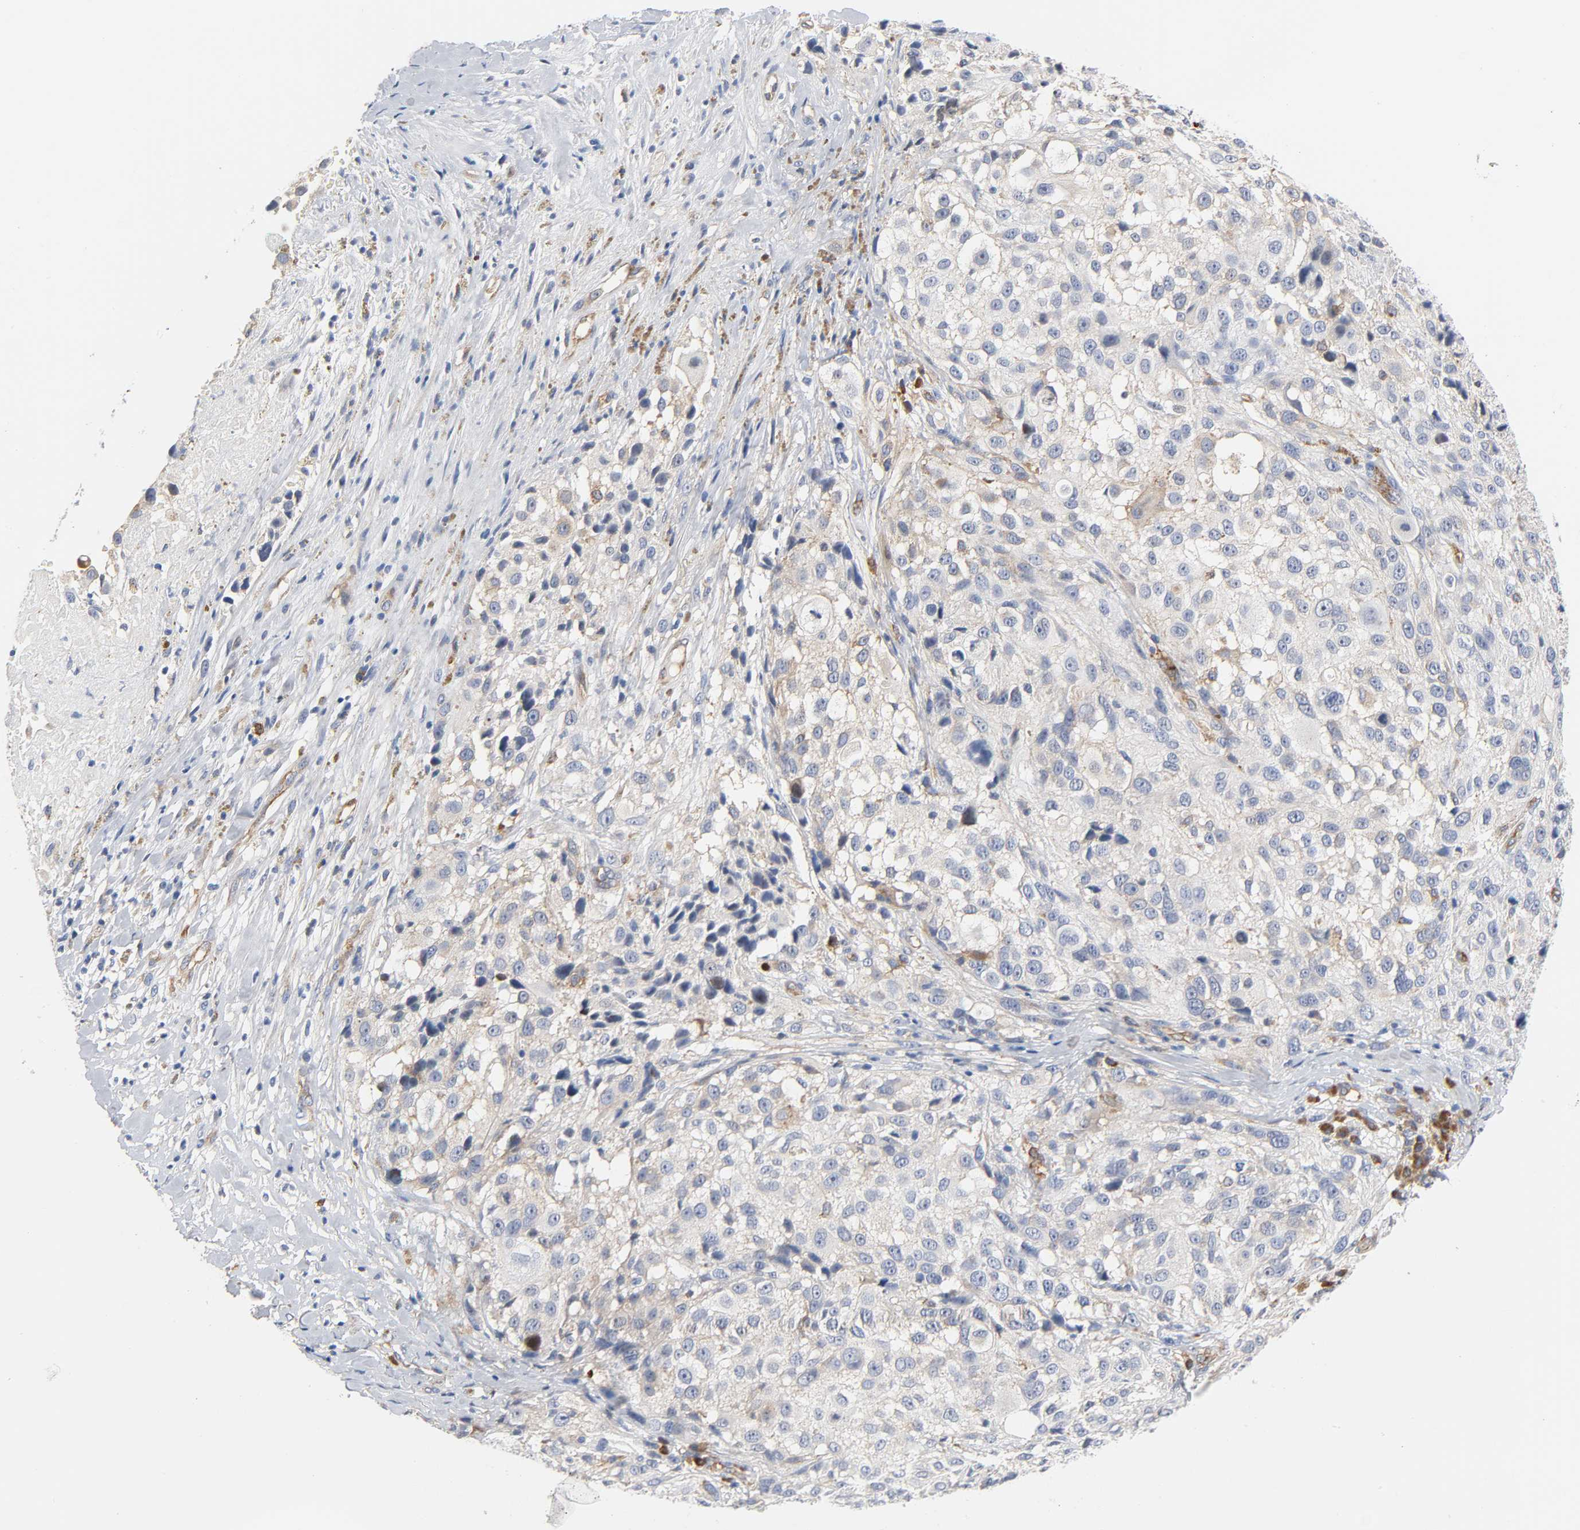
{"staining": {"intensity": "weak", "quantity": "<25%", "location": "cytoplasmic/membranous"}, "tissue": "melanoma", "cell_type": "Tumor cells", "image_type": "cancer", "snomed": [{"axis": "morphology", "description": "Necrosis, NOS"}, {"axis": "morphology", "description": "Malignant melanoma, NOS"}, {"axis": "topography", "description": "Skin"}], "caption": "An immunohistochemistry (IHC) micrograph of malignant melanoma is shown. There is no staining in tumor cells of malignant melanoma.", "gene": "CD2AP", "patient": {"sex": "female", "age": 87}}